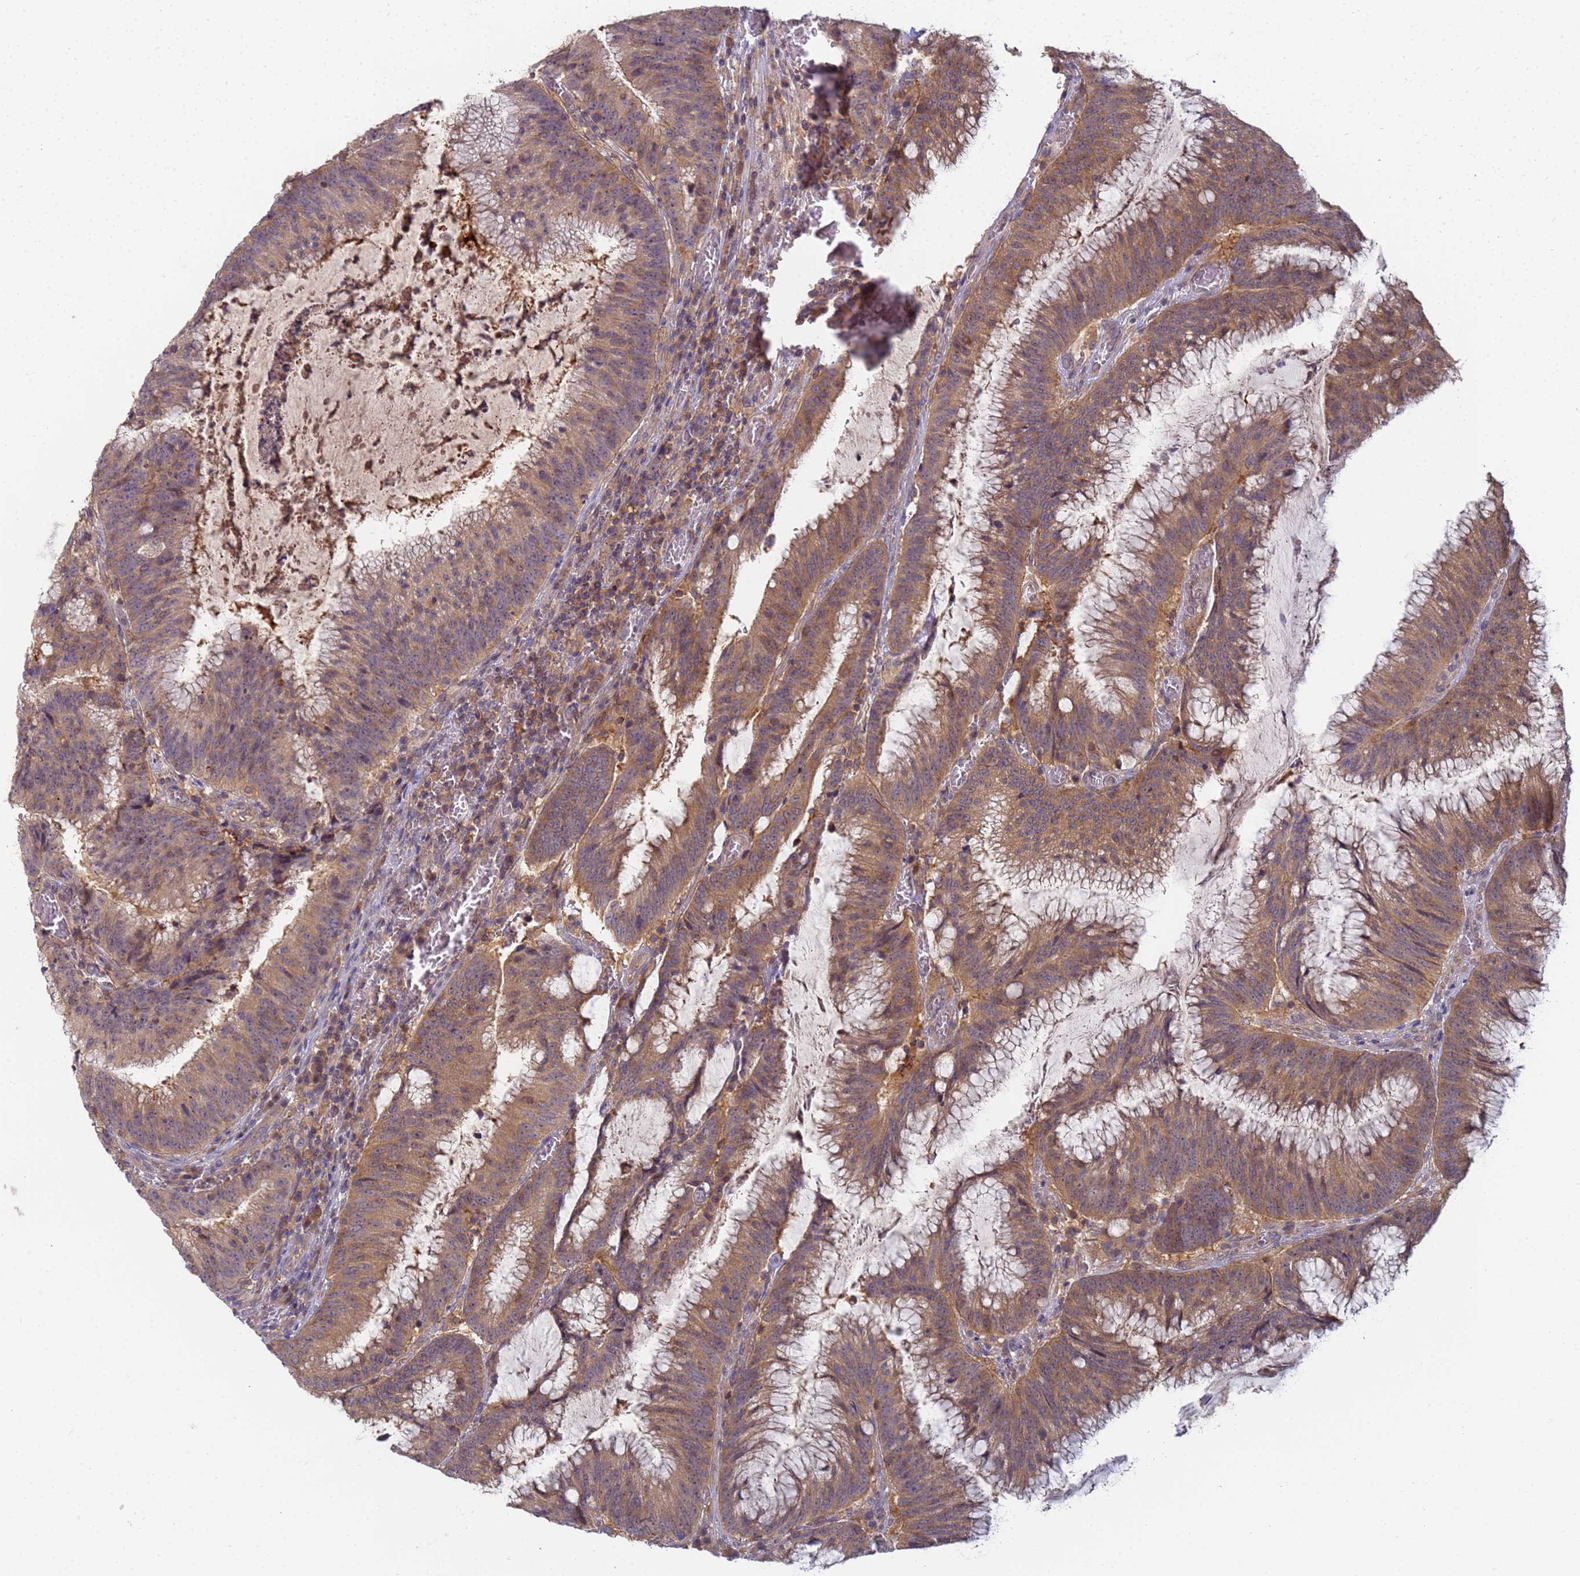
{"staining": {"intensity": "moderate", "quantity": ">75%", "location": "cytoplasmic/membranous"}, "tissue": "colorectal cancer", "cell_type": "Tumor cells", "image_type": "cancer", "snomed": [{"axis": "morphology", "description": "Adenocarcinoma, NOS"}, {"axis": "topography", "description": "Rectum"}], "caption": "The micrograph exhibits staining of colorectal cancer, revealing moderate cytoplasmic/membranous protein expression (brown color) within tumor cells.", "gene": "SHARPIN", "patient": {"sex": "female", "age": 77}}